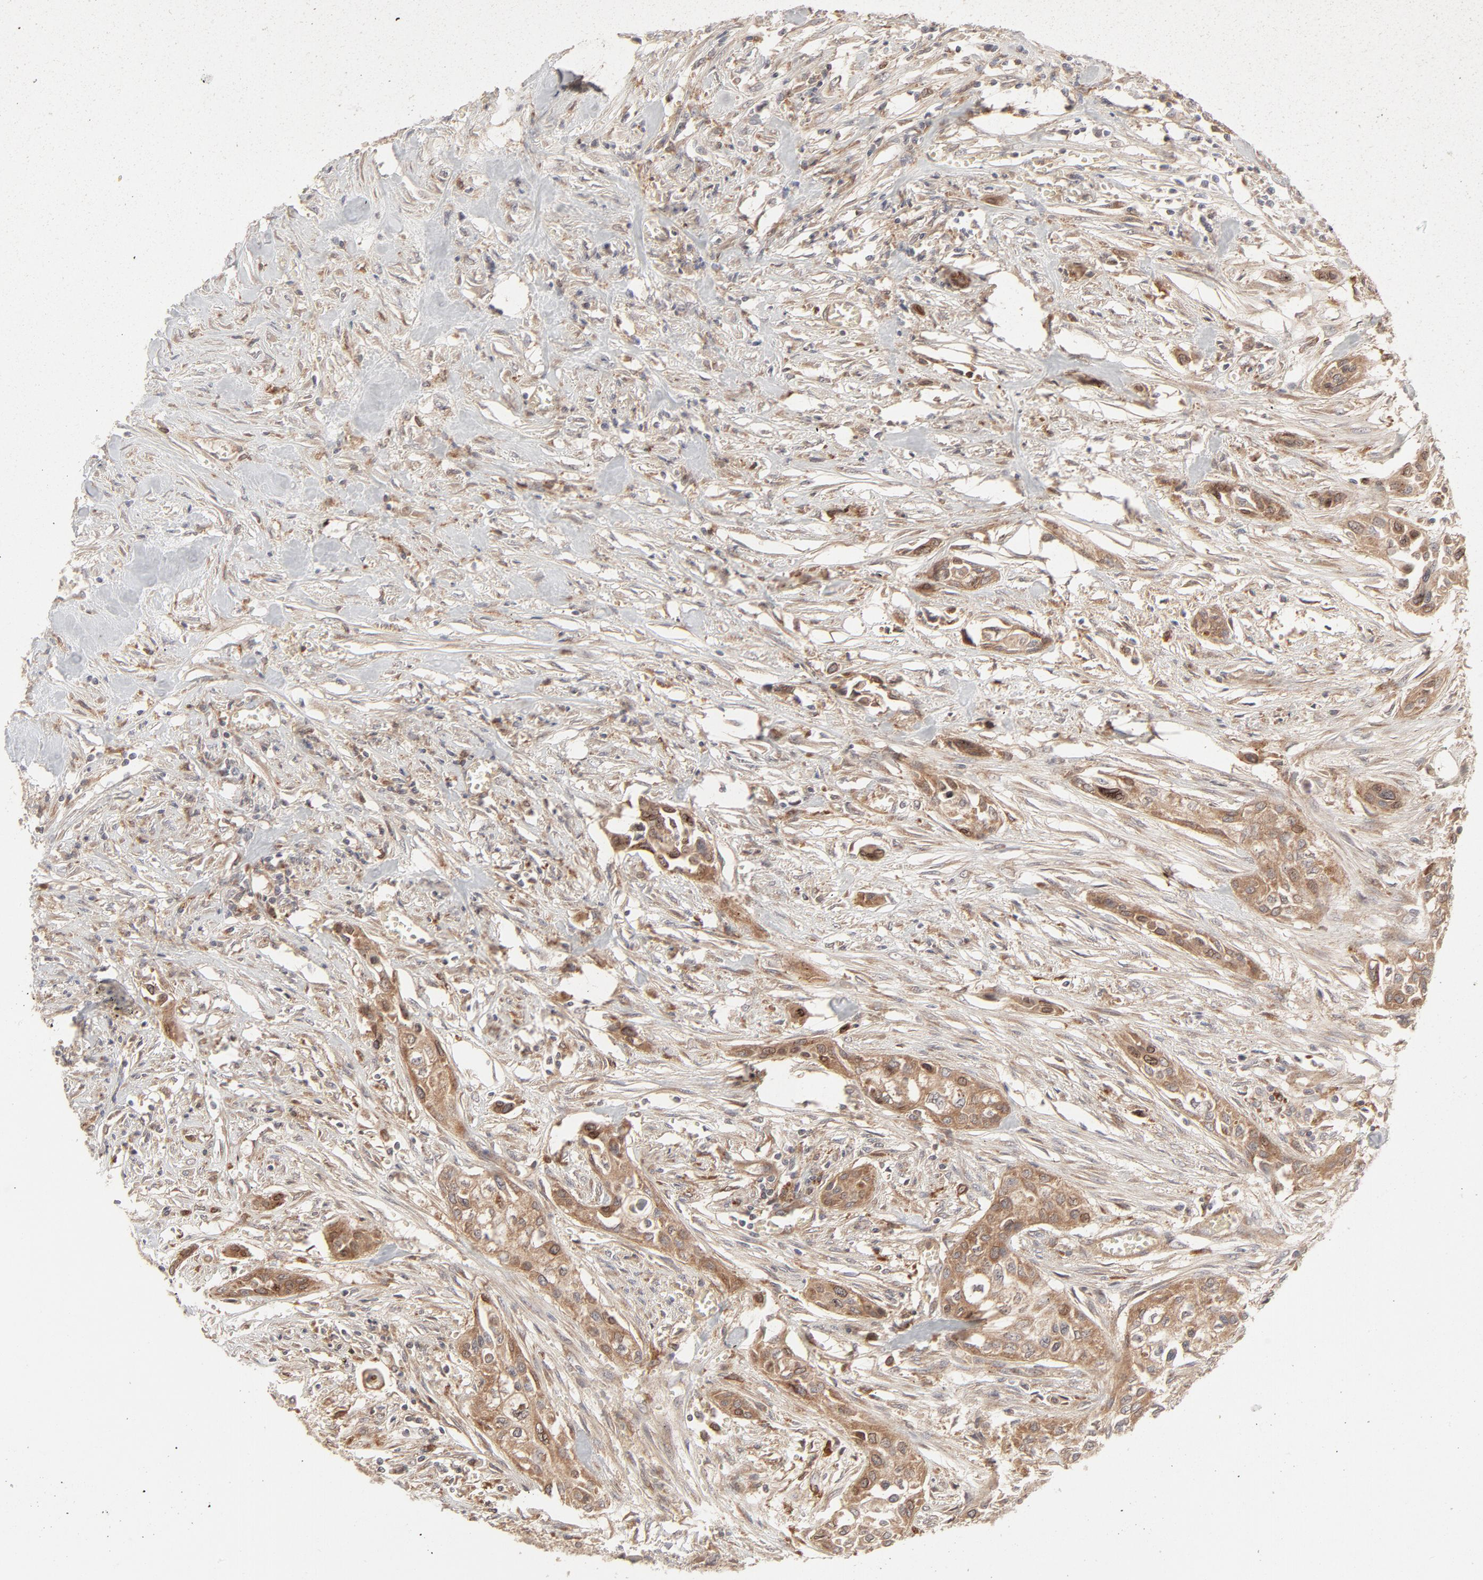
{"staining": {"intensity": "moderate", "quantity": ">75%", "location": "cytoplasmic/membranous"}, "tissue": "urothelial cancer", "cell_type": "Tumor cells", "image_type": "cancer", "snomed": [{"axis": "morphology", "description": "Urothelial carcinoma, High grade"}, {"axis": "topography", "description": "Urinary bladder"}], "caption": "Immunohistochemical staining of human urothelial cancer shows medium levels of moderate cytoplasmic/membranous expression in approximately >75% of tumor cells.", "gene": "RAB5C", "patient": {"sex": "male", "age": 74}}